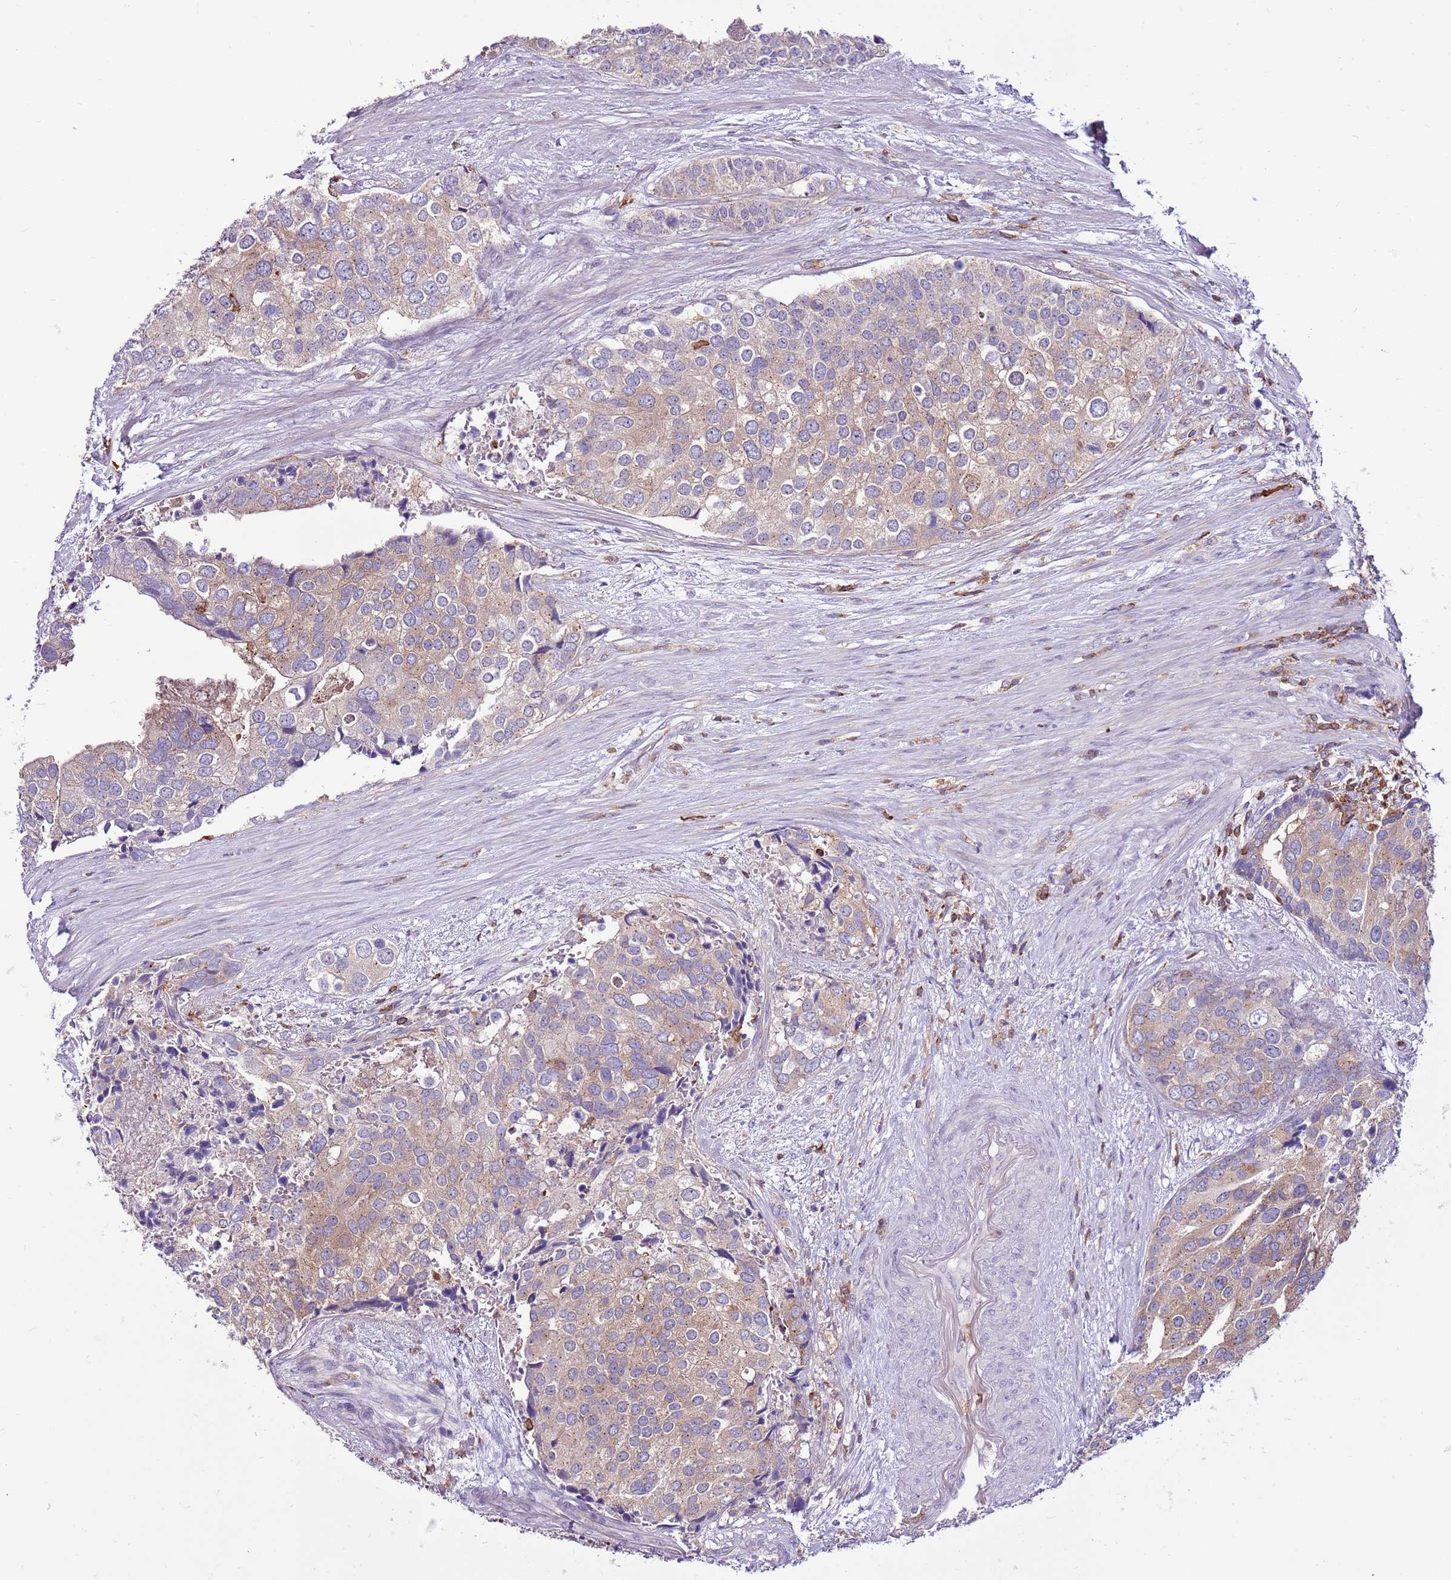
{"staining": {"intensity": "weak", "quantity": "25%-75%", "location": "cytoplasmic/membranous"}, "tissue": "prostate cancer", "cell_type": "Tumor cells", "image_type": "cancer", "snomed": [{"axis": "morphology", "description": "Adenocarcinoma, High grade"}, {"axis": "topography", "description": "Prostate"}], "caption": "About 25%-75% of tumor cells in human prostate cancer (adenocarcinoma (high-grade)) display weak cytoplasmic/membranous protein staining as visualized by brown immunohistochemical staining.", "gene": "ZSWIM1", "patient": {"sex": "male", "age": 62}}